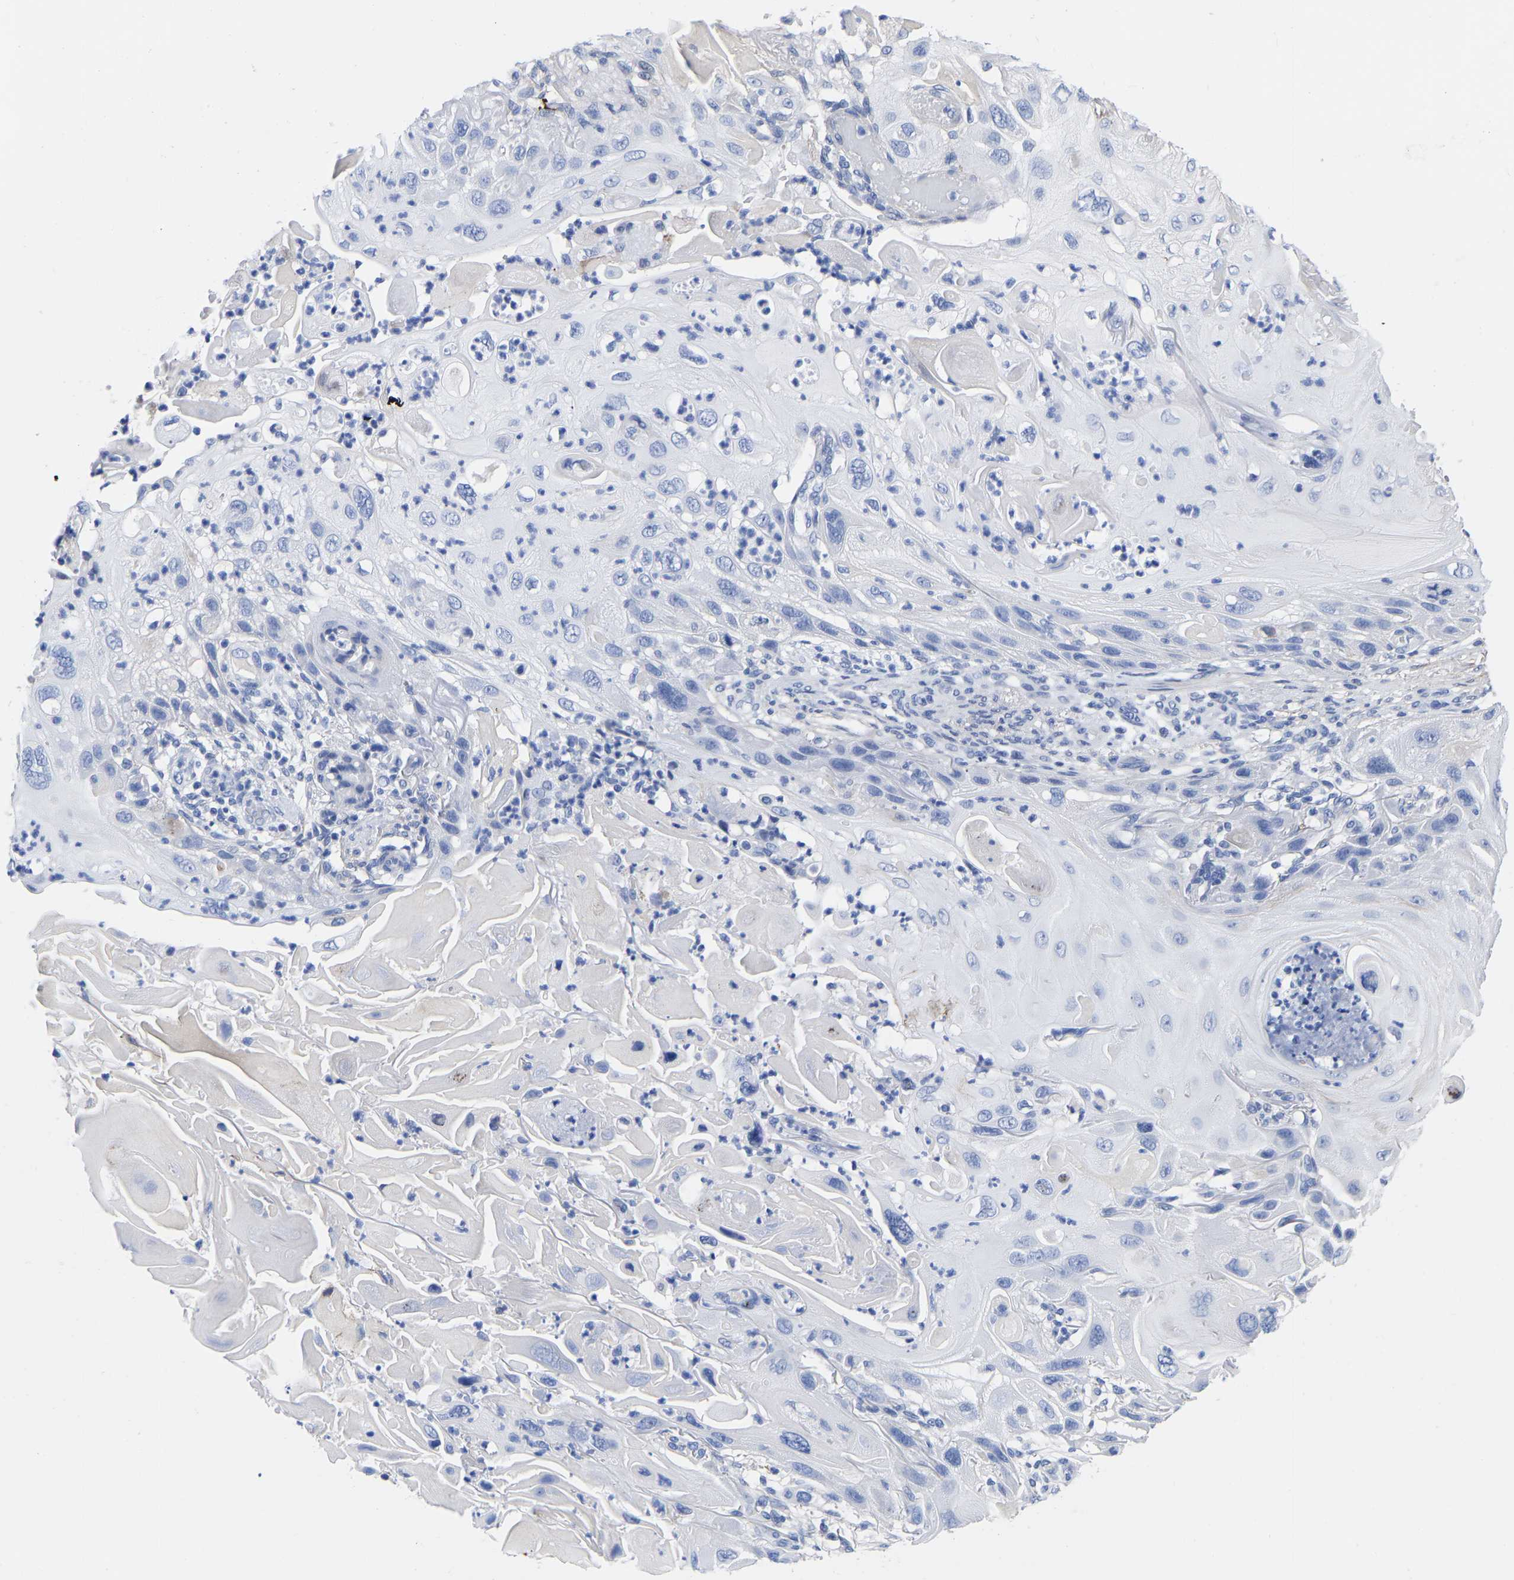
{"staining": {"intensity": "negative", "quantity": "none", "location": "none"}, "tissue": "skin cancer", "cell_type": "Tumor cells", "image_type": "cancer", "snomed": [{"axis": "morphology", "description": "Squamous cell carcinoma, NOS"}, {"axis": "topography", "description": "Skin"}], "caption": "This is a histopathology image of immunohistochemistry staining of skin cancer, which shows no expression in tumor cells. (DAB (3,3'-diaminobenzidine) immunohistochemistry (IHC), high magnification).", "gene": "GPA33", "patient": {"sex": "female", "age": 77}}